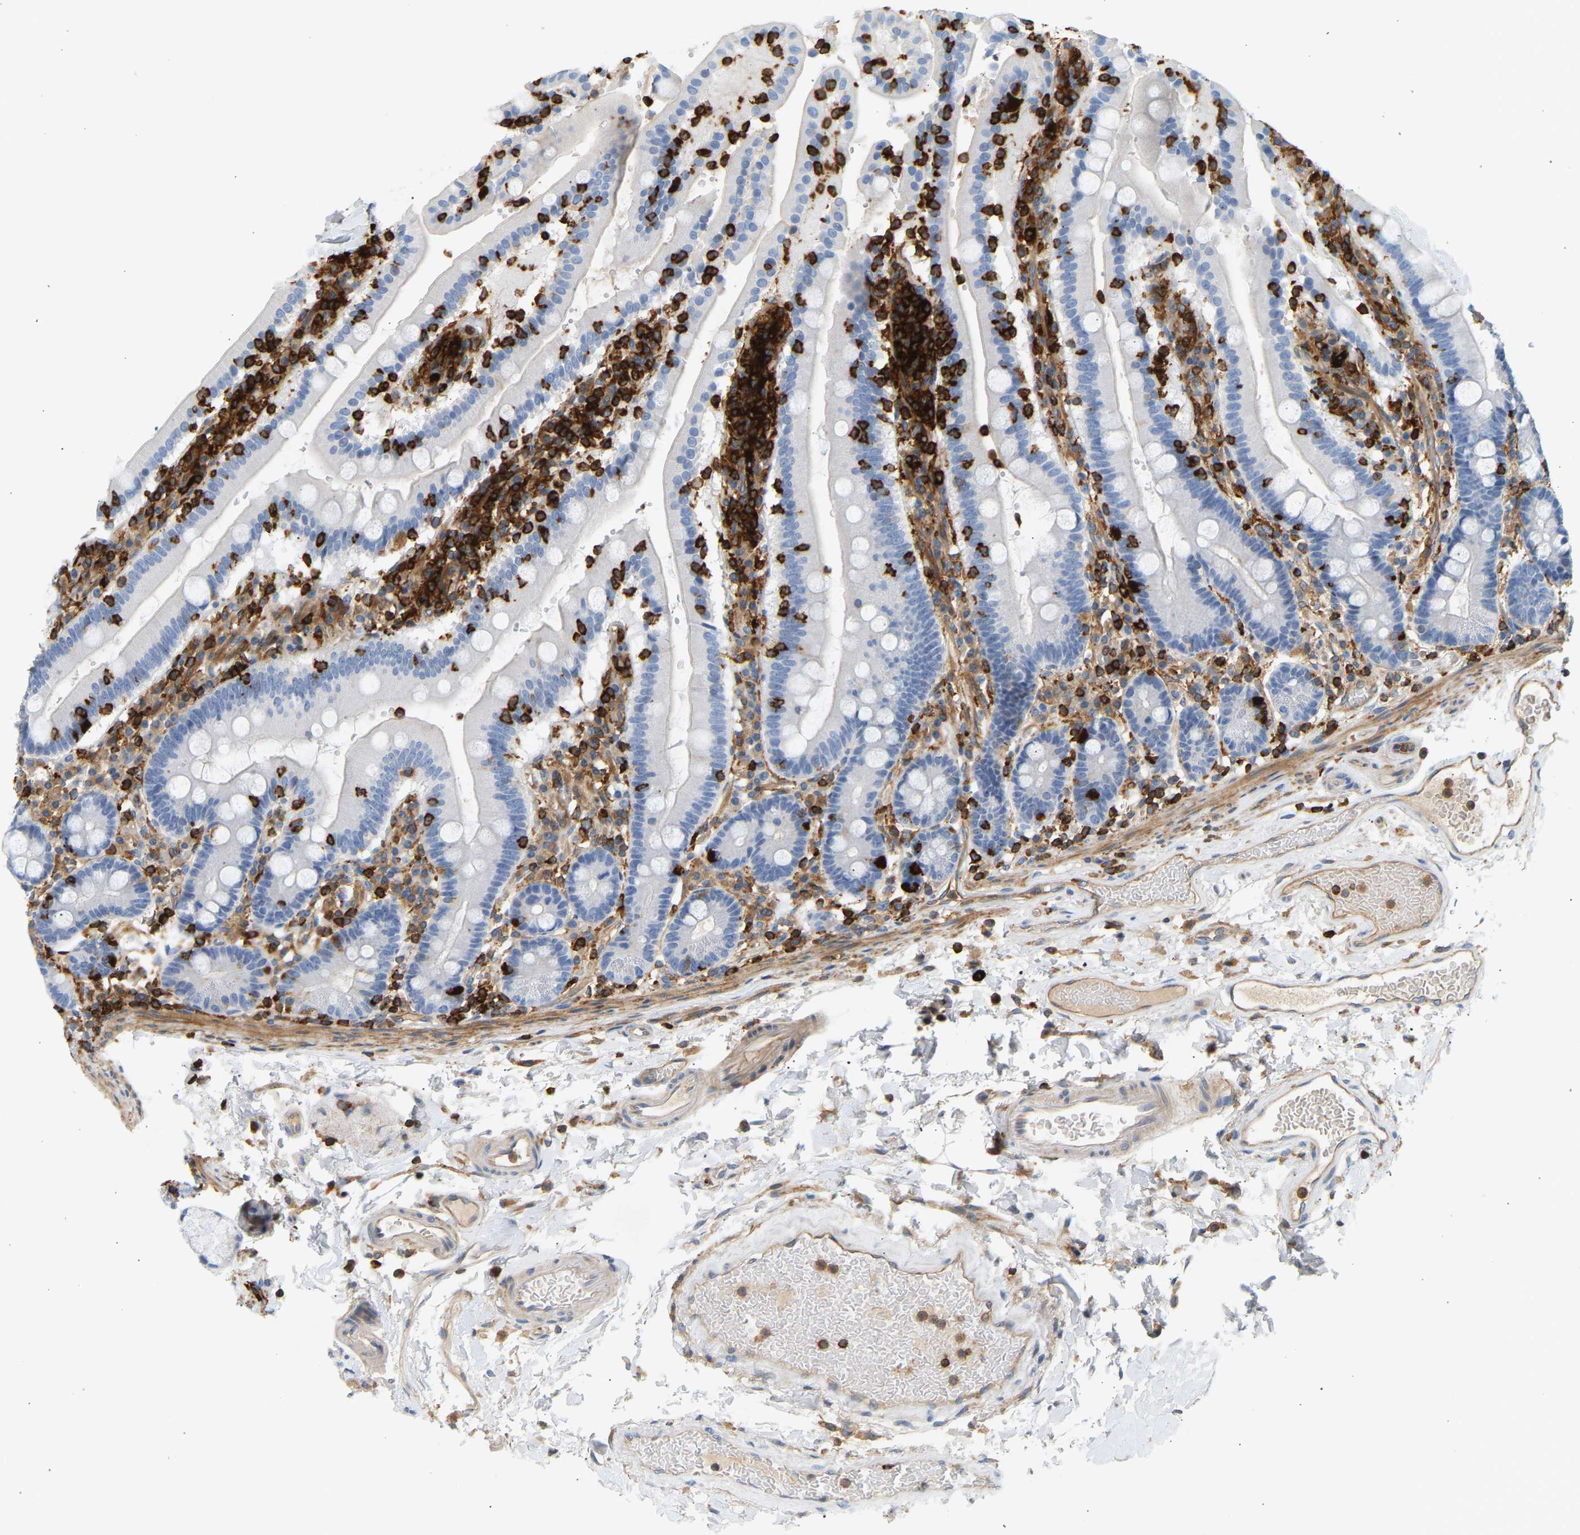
{"staining": {"intensity": "negative", "quantity": "none", "location": "none"}, "tissue": "duodenum", "cell_type": "Glandular cells", "image_type": "normal", "snomed": [{"axis": "morphology", "description": "Normal tissue, NOS"}, {"axis": "topography", "description": "Small intestine, NOS"}], "caption": "High power microscopy image of an immunohistochemistry (IHC) image of benign duodenum, revealing no significant positivity in glandular cells.", "gene": "FNBP1", "patient": {"sex": "female", "age": 71}}